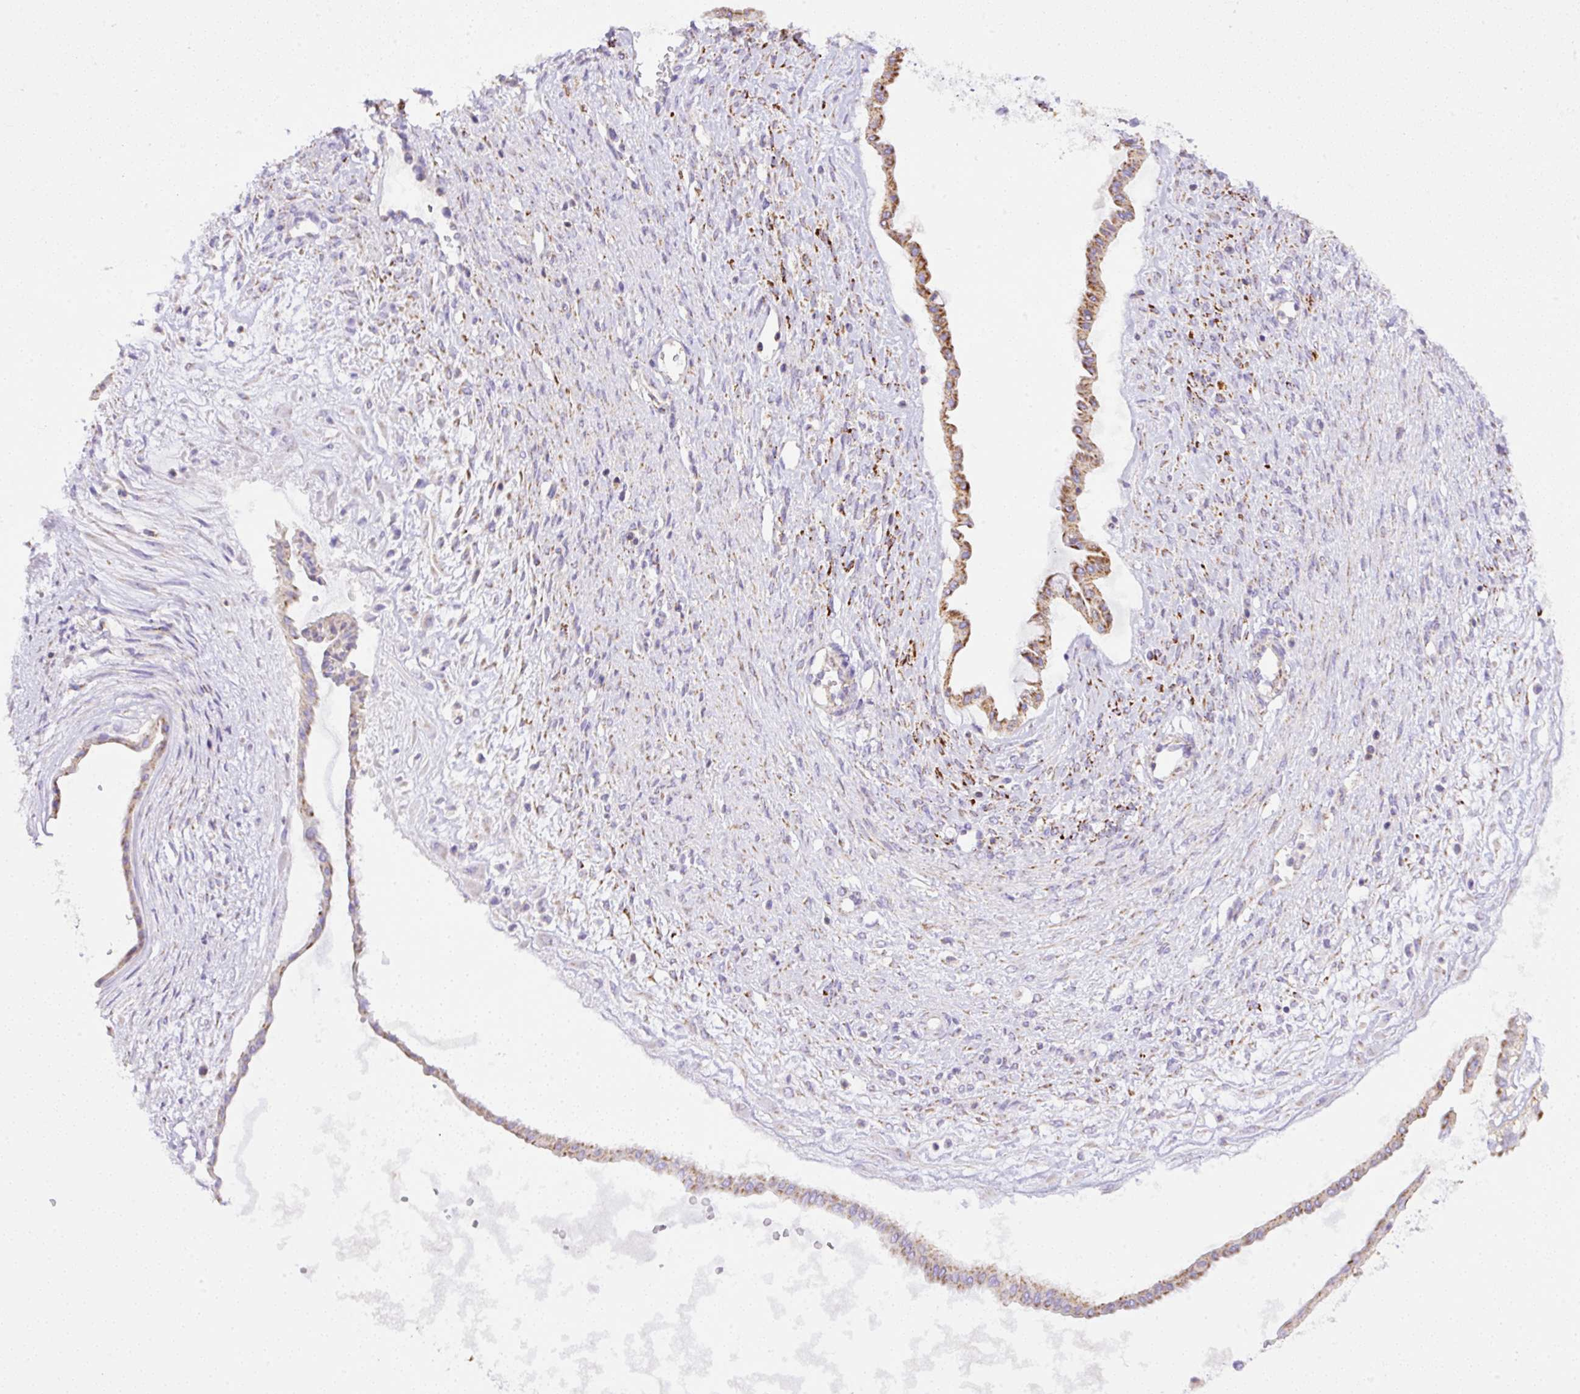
{"staining": {"intensity": "moderate", "quantity": ">75%", "location": "cytoplasmic/membranous"}, "tissue": "ovarian cancer", "cell_type": "Tumor cells", "image_type": "cancer", "snomed": [{"axis": "morphology", "description": "Cystadenocarcinoma, mucinous, NOS"}, {"axis": "topography", "description": "Ovary"}], "caption": "Immunohistochemistry photomicrograph of ovarian cancer (mucinous cystadenocarcinoma) stained for a protein (brown), which demonstrates medium levels of moderate cytoplasmic/membranous expression in approximately >75% of tumor cells.", "gene": "NF1", "patient": {"sex": "female", "age": 73}}